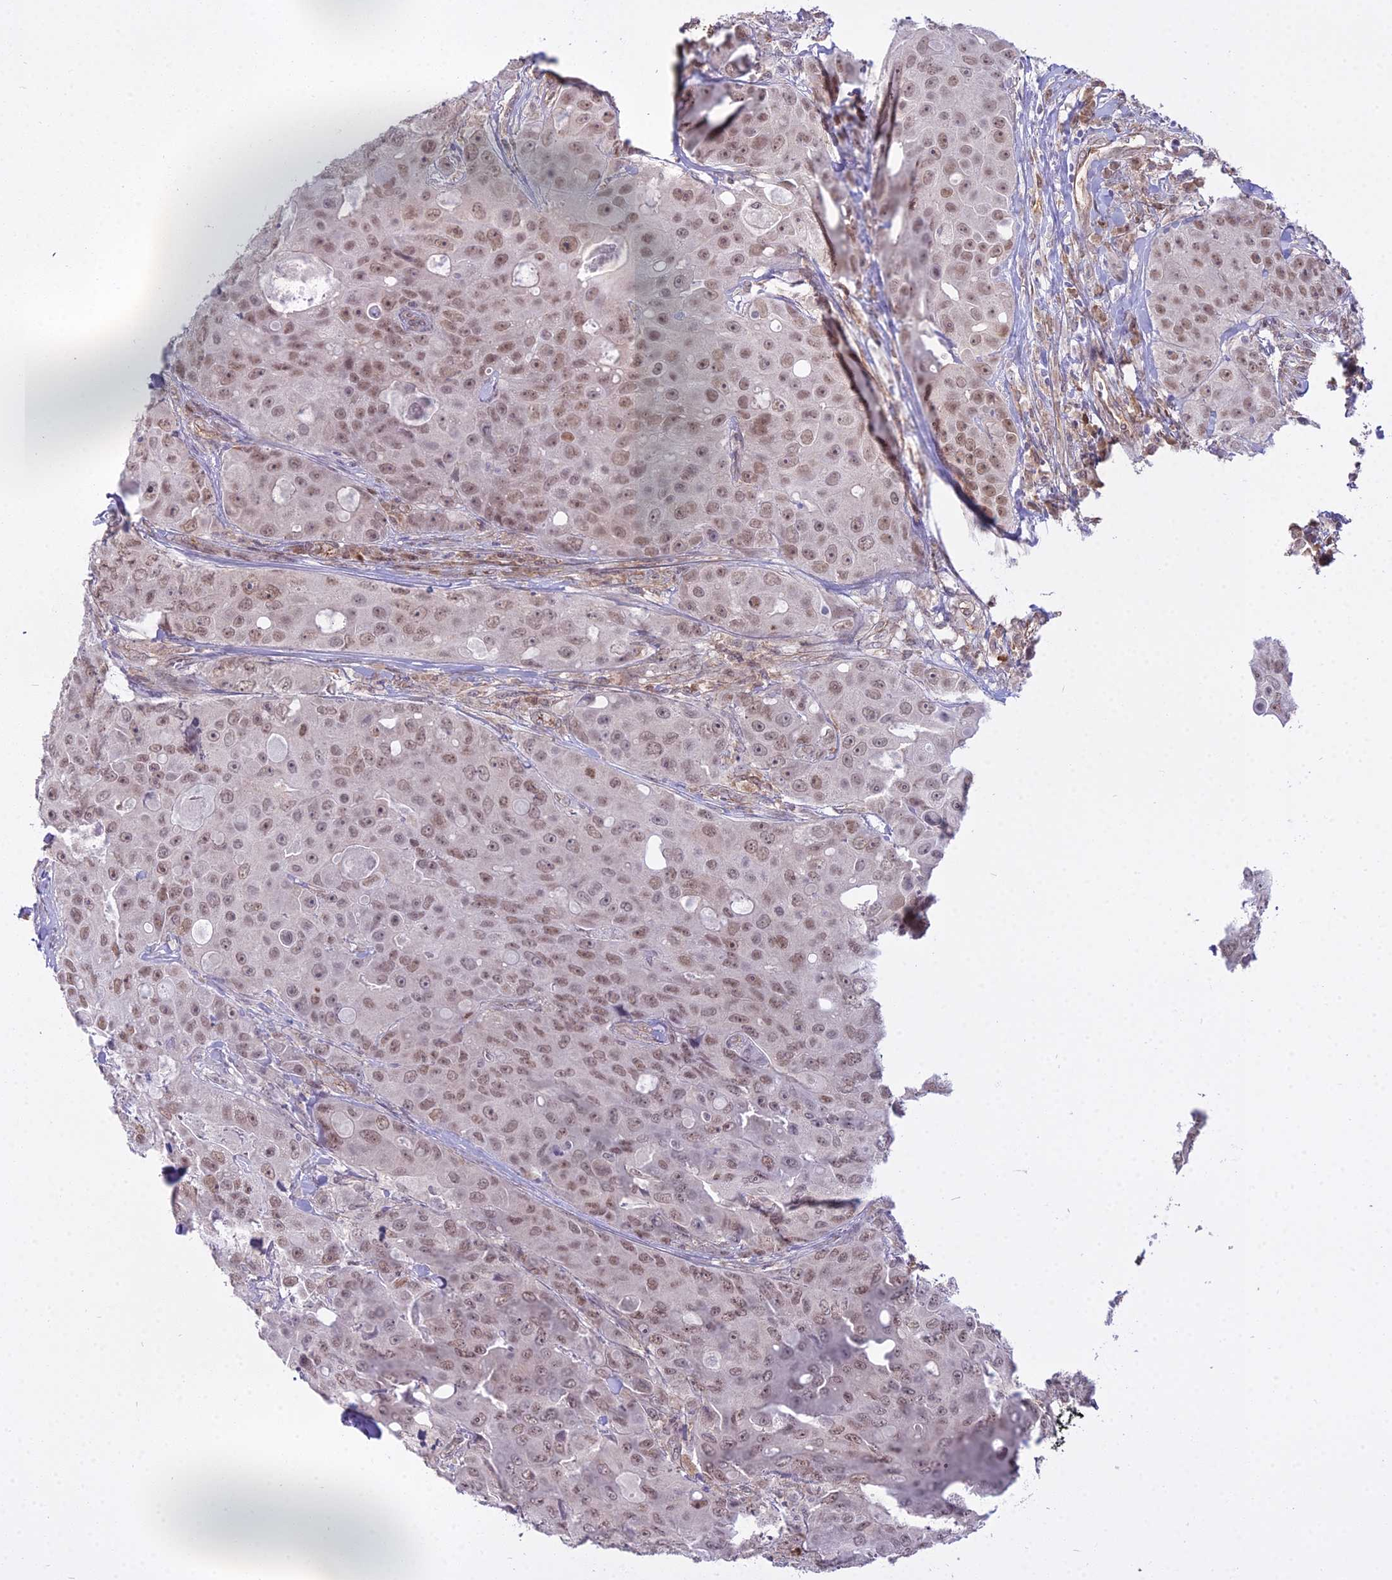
{"staining": {"intensity": "moderate", "quantity": ">75%", "location": "nuclear"}, "tissue": "breast cancer", "cell_type": "Tumor cells", "image_type": "cancer", "snomed": [{"axis": "morphology", "description": "Duct carcinoma"}, {"axis": "topography", "description": "Breast"}], "caption": "DAB immunohistochemical staining of breast cancer reveals moderate nuclear protein staining in about >75% of tumor cells. (IHC, brightfield microscopy, high magnification).", "gene": "BLNK", "patient": {"sex": "female", "age": 43}}